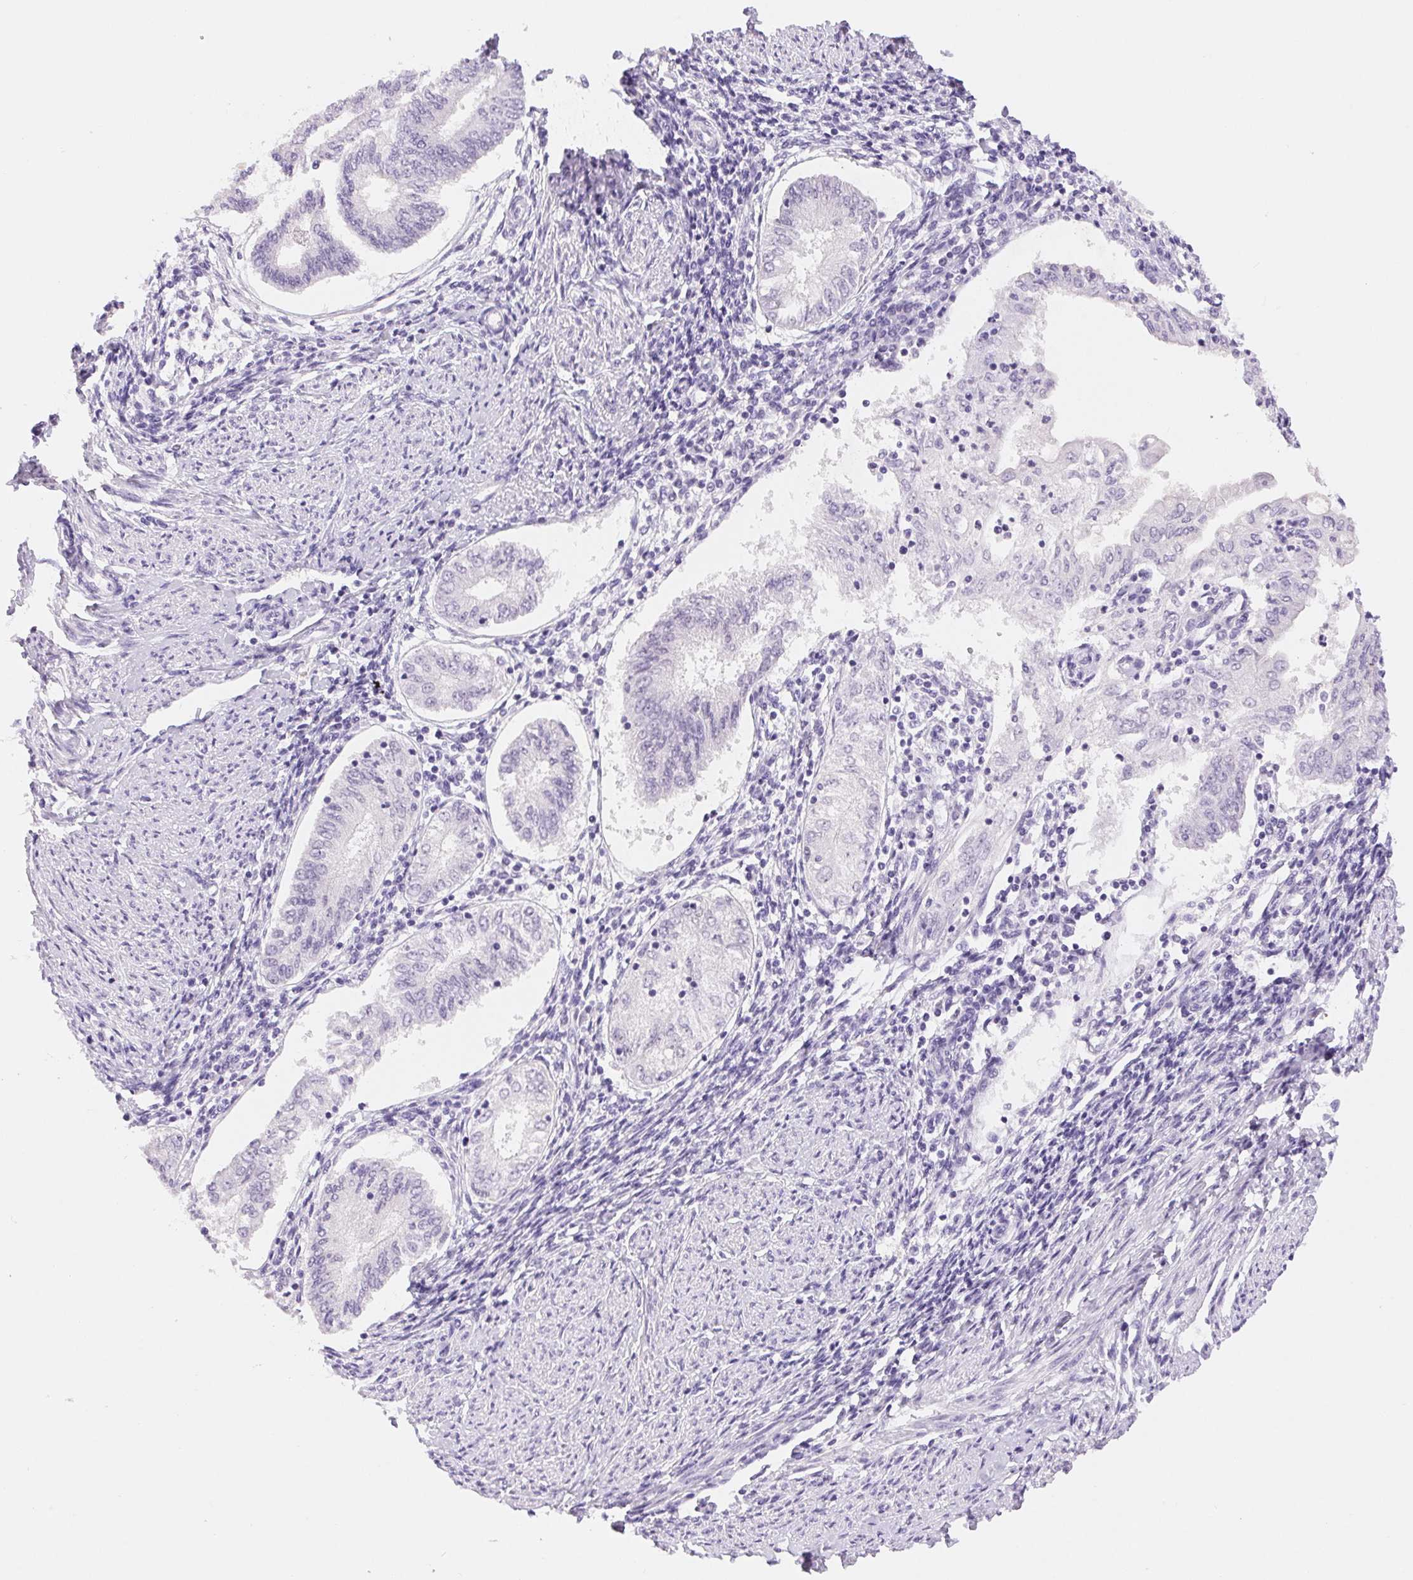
{"staining": {"intensity": "negative", "quantity": "none", "location": "none"}, "tissue": "endometrial cancer", "cell_type": "Tumor cells", "image_type": "cancer", "snomed": [{"axis": "morphology", "description": "Adenocarcinoma, NOS"}, {"axis": "topography", "description": "Endometrium"}], "caption": "Histopathology image shows no protein positivity in tumor cells of endometrial cancer (adenocarcinoma) tissue.", "gene": "ASGR2", "patient": {"sex": "female", "age": 68}}